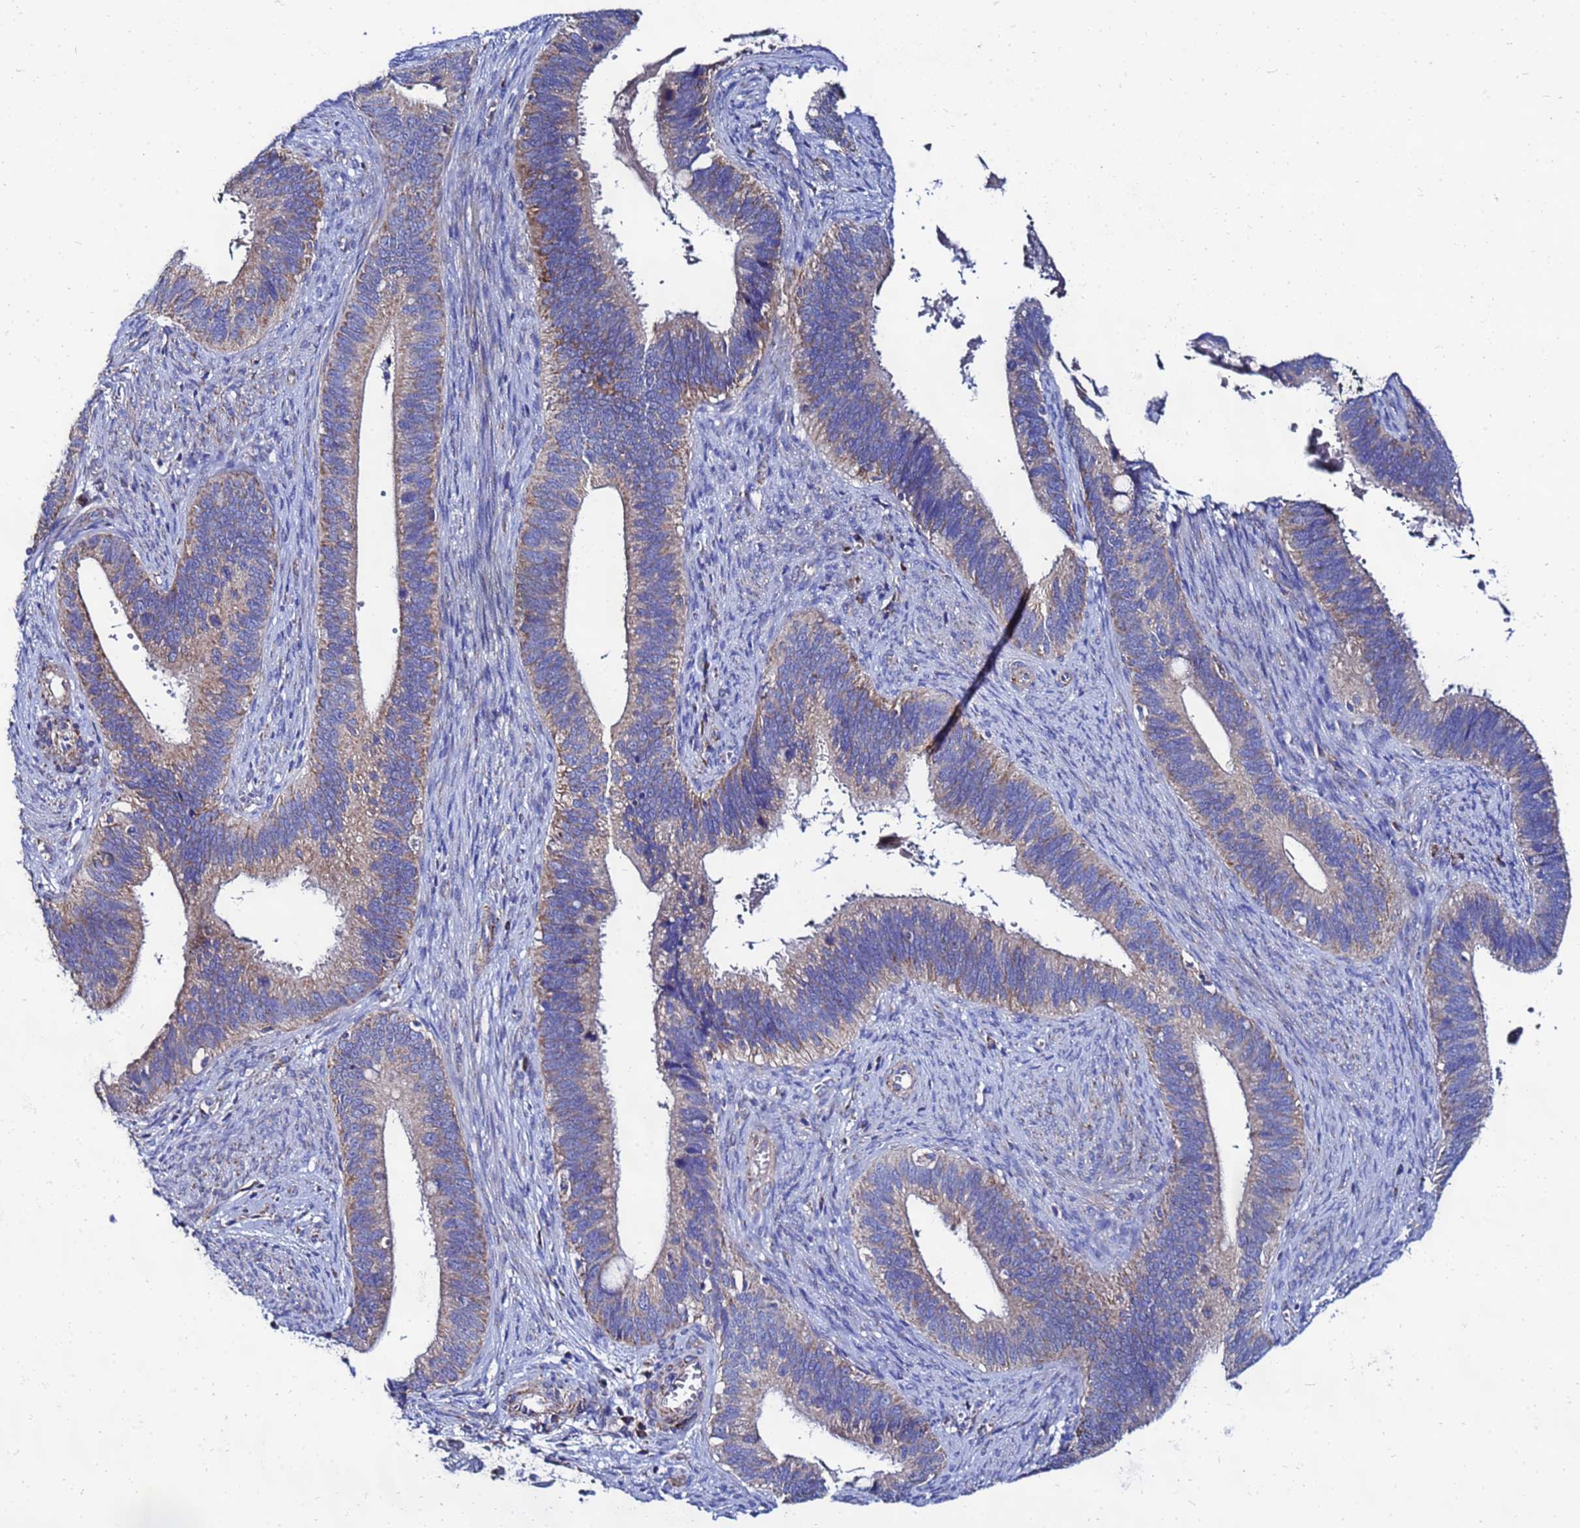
{"staining": {"intensity": "moderate", "quantity": "25%-75%", "location": "cytoplasmic/membranous"}, "tissue": "cervical cancer", "cell_type": "Tumor cells", "image_type": "cancer", "snomed": [{"axis": "morphology", "description": "Adenocarcinoma, NOS"}, {"axis": "topography", "description": "Cervix"}], "caption": "Adenocarcinoma (cervical) tissue displays moderate cytoplasmic/membranous staining in approximately 25%-75% of tumor cells", "gene": "FAHD2A", "patient": {"sex": "female", "age": 42}}